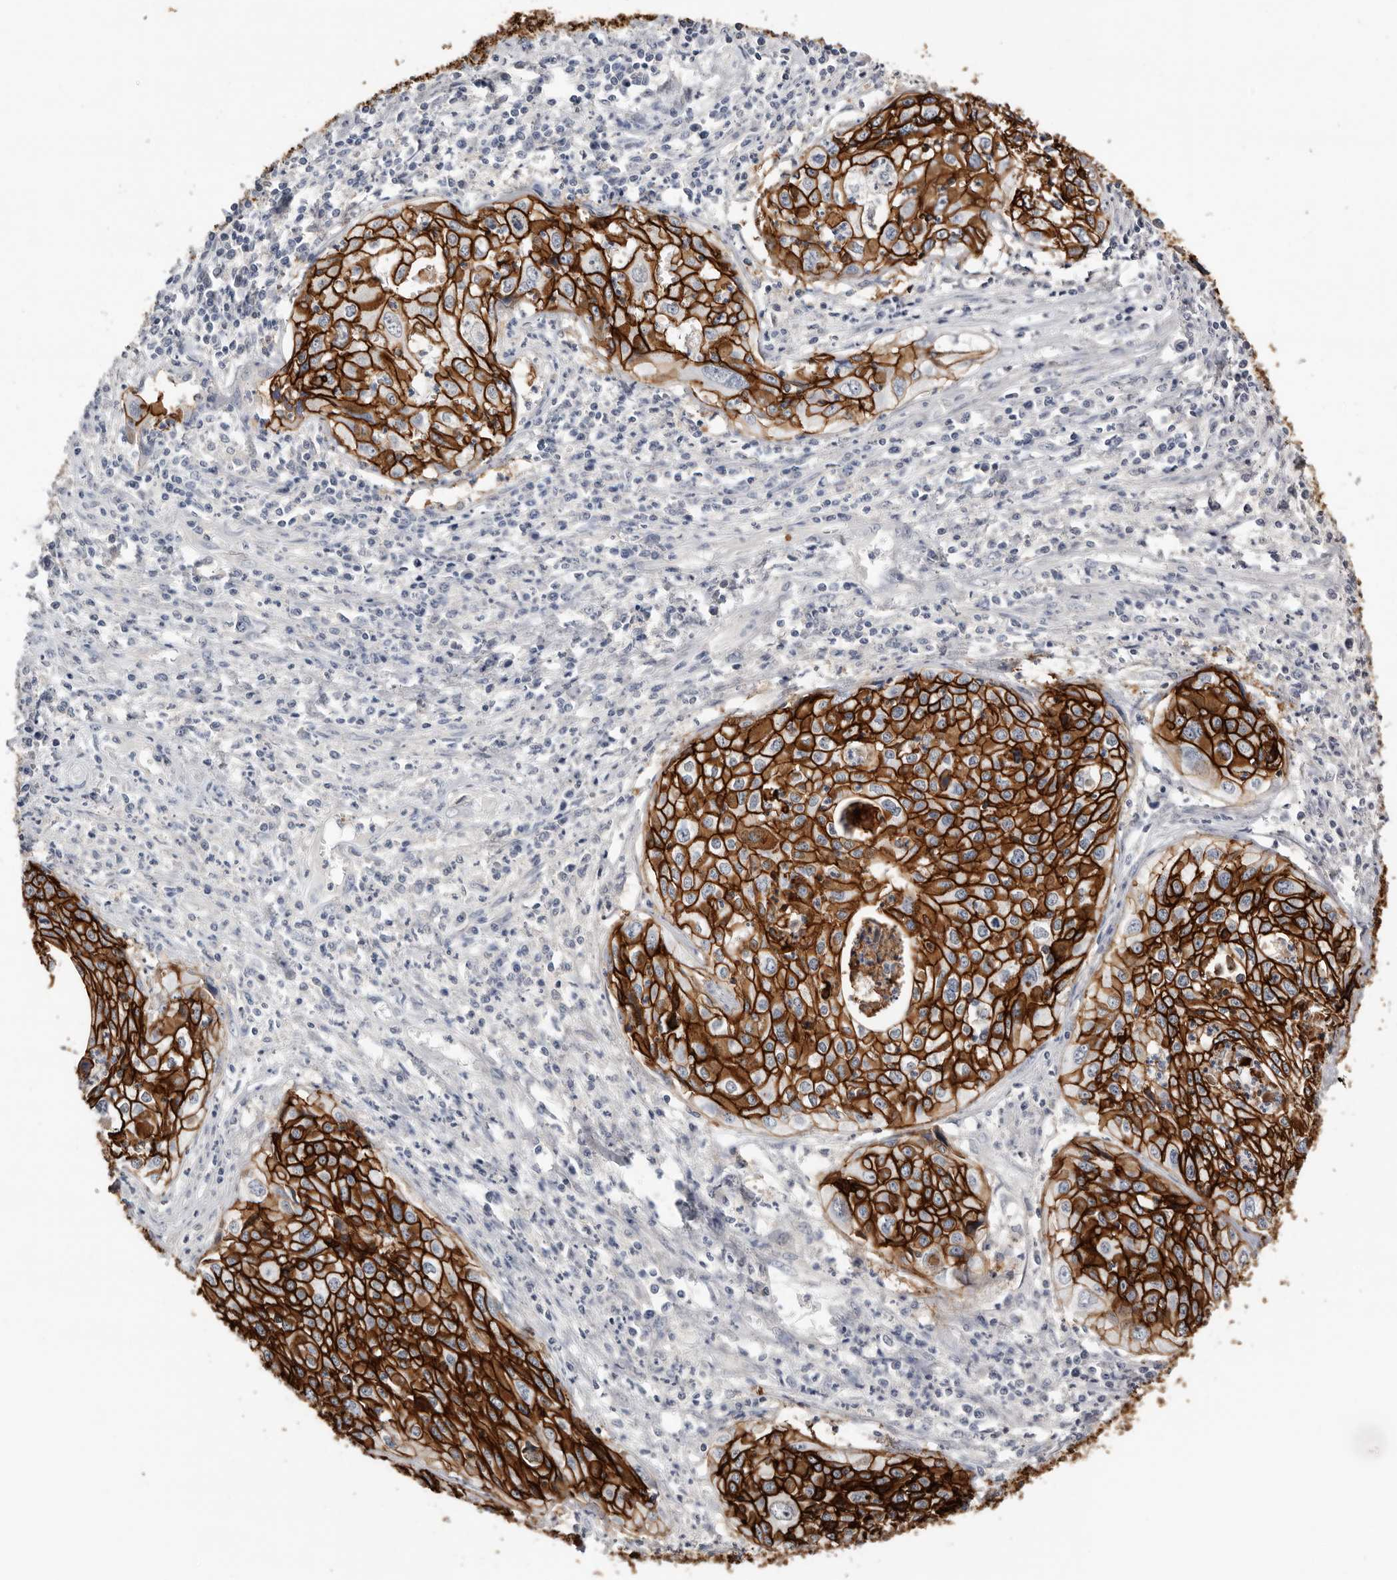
{"staining": {"intensity": "strong", "quantity": ">75%", "location": "cytoplasmic/membranous"}, "tissue": "cervical cancer", "cell_type": "Tumor cells", "image_type": "cancer", "snomed": [{"axis": "morphology", "description": "Squamous cell carcinoma, NOS"}, {"axis": "topography", "description": "Cervix"}], "caption": "A high-resolution image shows immunohistochemistry (IHC) staining of cervical cancer, which shows strong cytoplasmic/membranous expression in approximately >75% of tumor cells. The protein is stained brown, and the nuclei are stained in blue (DAB IHC with brightfield microscopy, high magnification).", "gene": "S100A14", "patient": {"sex": "female", "age": 31}}